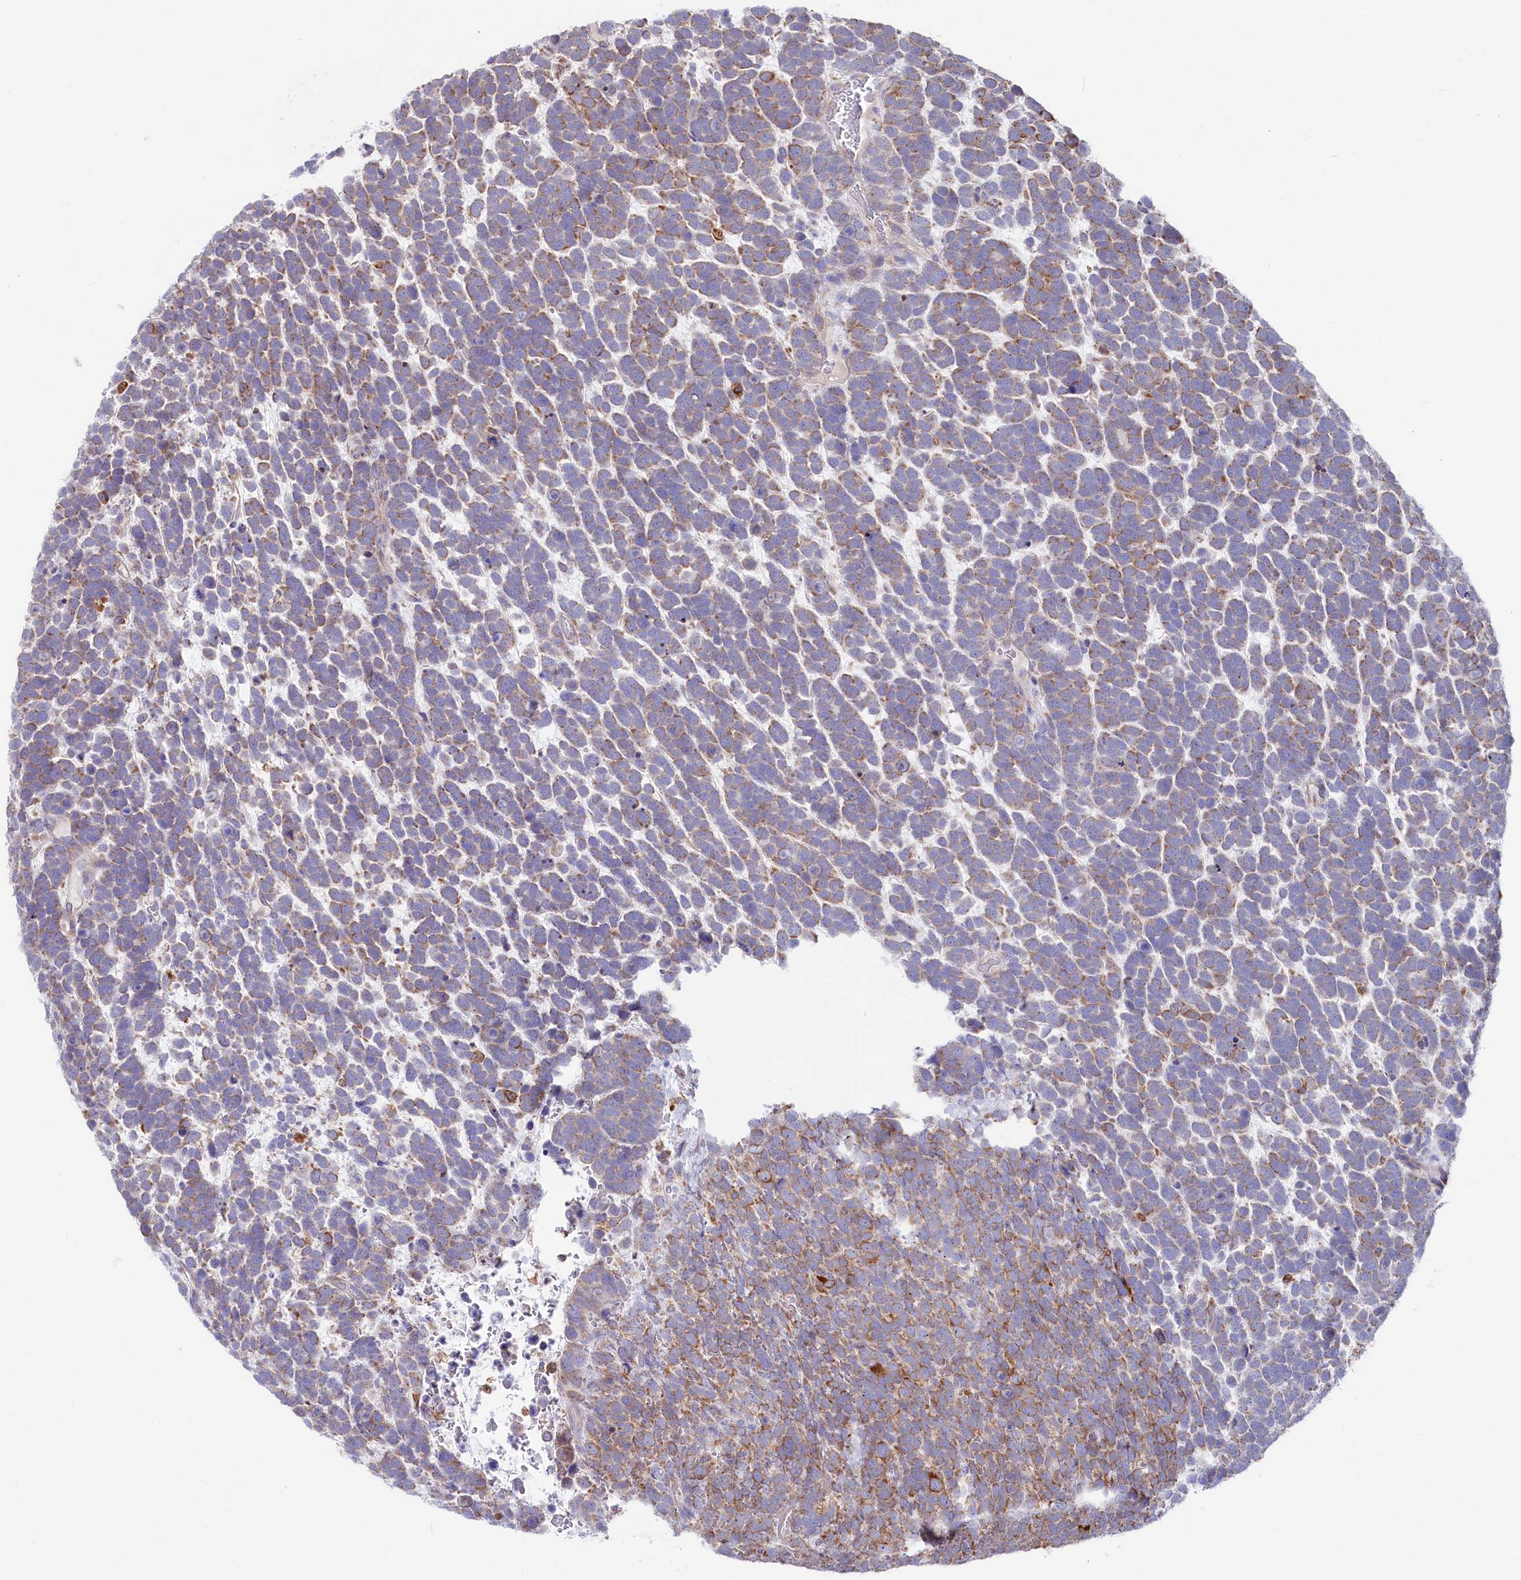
{"staining": {"intensity": "moderate", "quantity": "25%-75%", "location": "cytoplasmic/membranous"}, "tissue": "urothelial cancer", "cell_type": "Tumor cells", "image_type": "cancer", "snomed": [{"axis": "morphology", "description": "Urothelial carcinoma, High grade"}, {"axis": "topography", "description": "Urinary bladder"}], "caption": "Tumor cells demonstrate medium levels of moderate cytoplasmic/membranous positivity in approximately 25%-75% of cells in urothelial carcinoma (high-grade). The protein of interest is stained brown, and the nuclei are stained in blue (DAB (3,3'-diaminobenzidine) IHC with brightfield microscopy, high magnification).", "gene": "CHID1", "patient": {"sex": "female", "age": 82}}